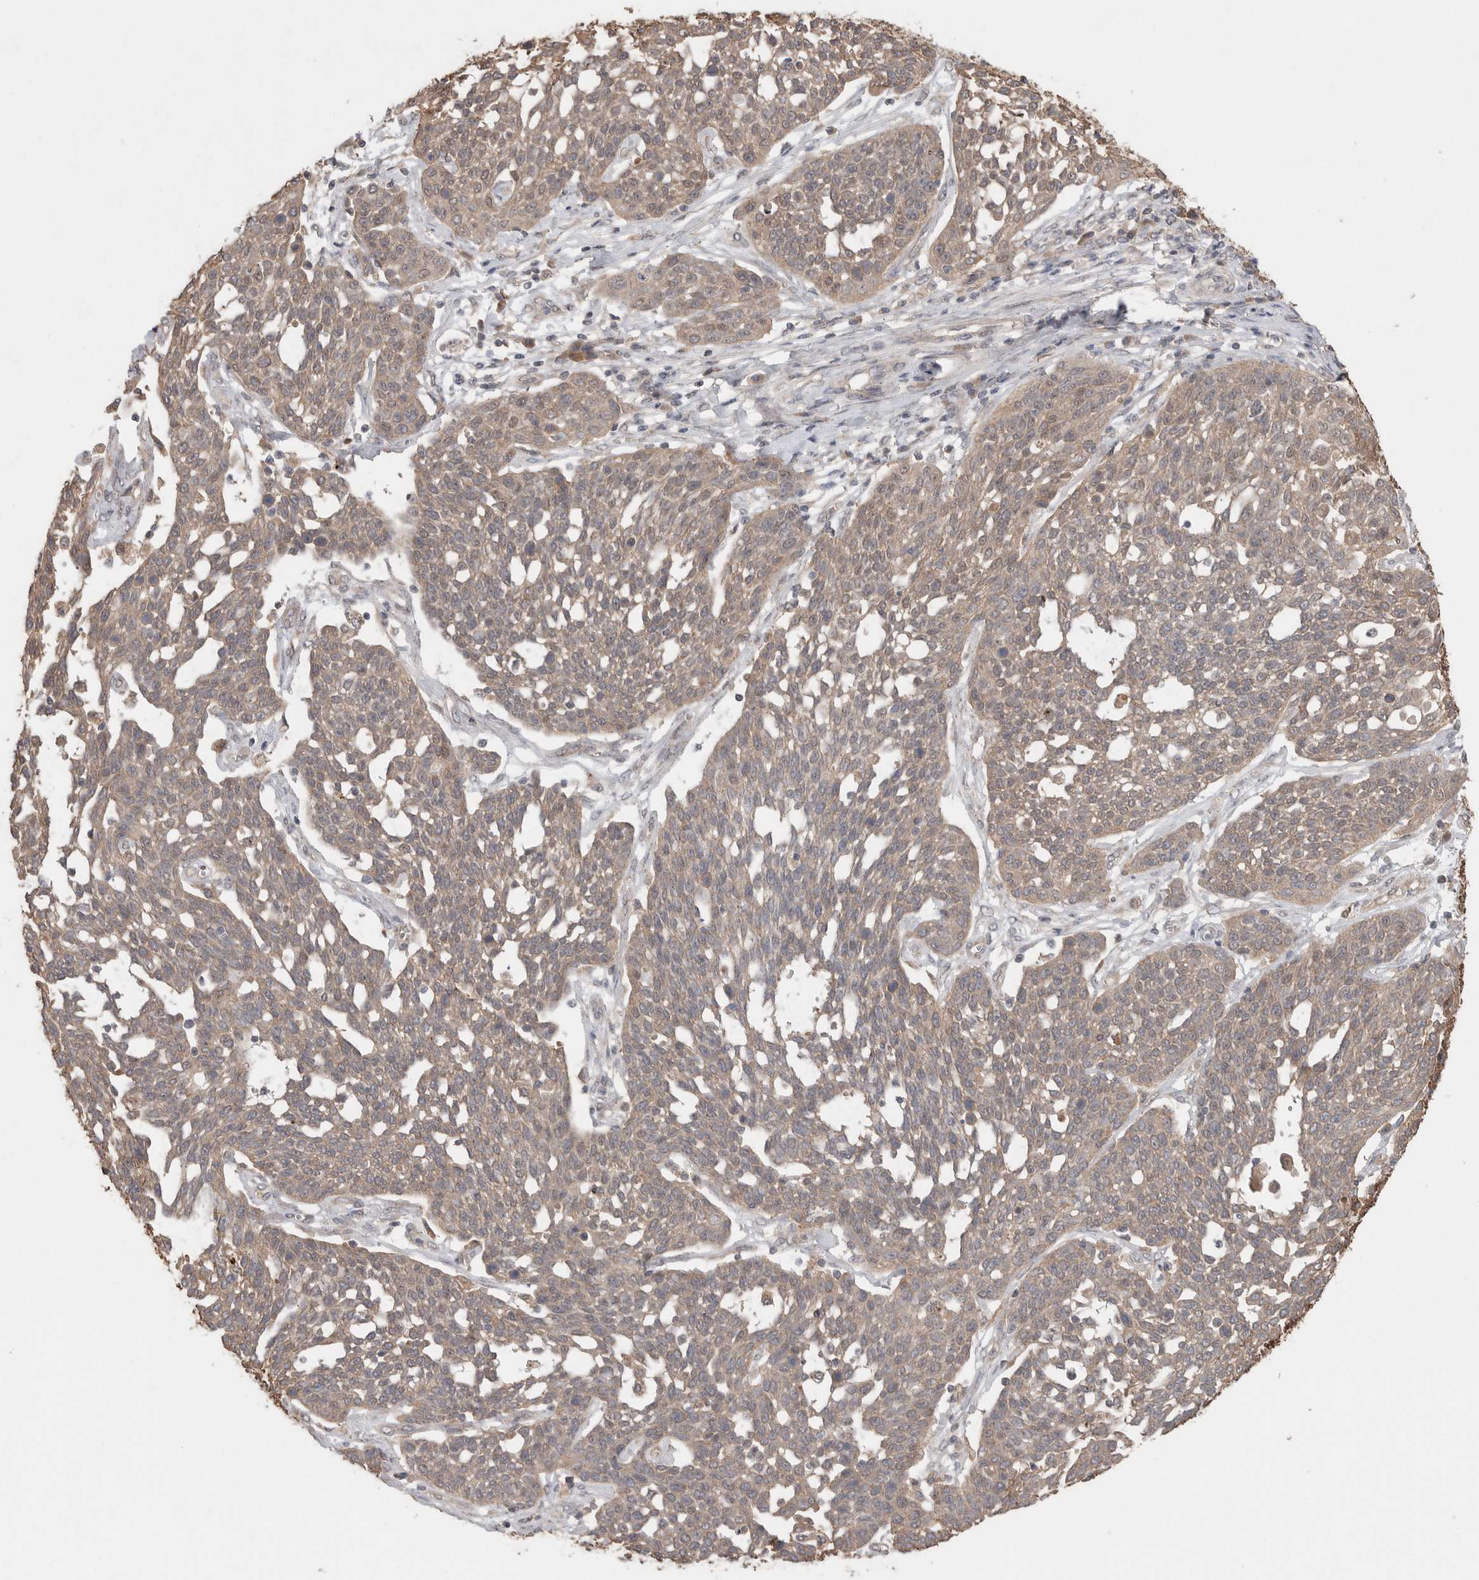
{"staining": {"intensity": "weak", "quantity": ">75%", "location": "cytoplasmic/membranous"}, "tissue": "cervical cancer", "cell_type": "Tumor cells", "image_type": "cancer", "snomed": [{"axis": "morphology", "description": "Squamous cell carcinoma, NOS"}, {"axis": "topography", "description": "Cervix"}], "caption": "Weak cytoplasmic/membranous protein expression is seen in about >75% of tumor cells in squamous cell carcinoma (cervical). The staining was performed using DAB to visualize the protein expression in brown, while the nuclei were stained in blue with hematoxylin (Magnification: 20x).", "gene": "KCNJ5", "patient": {"sex": "female", "age": 34}}